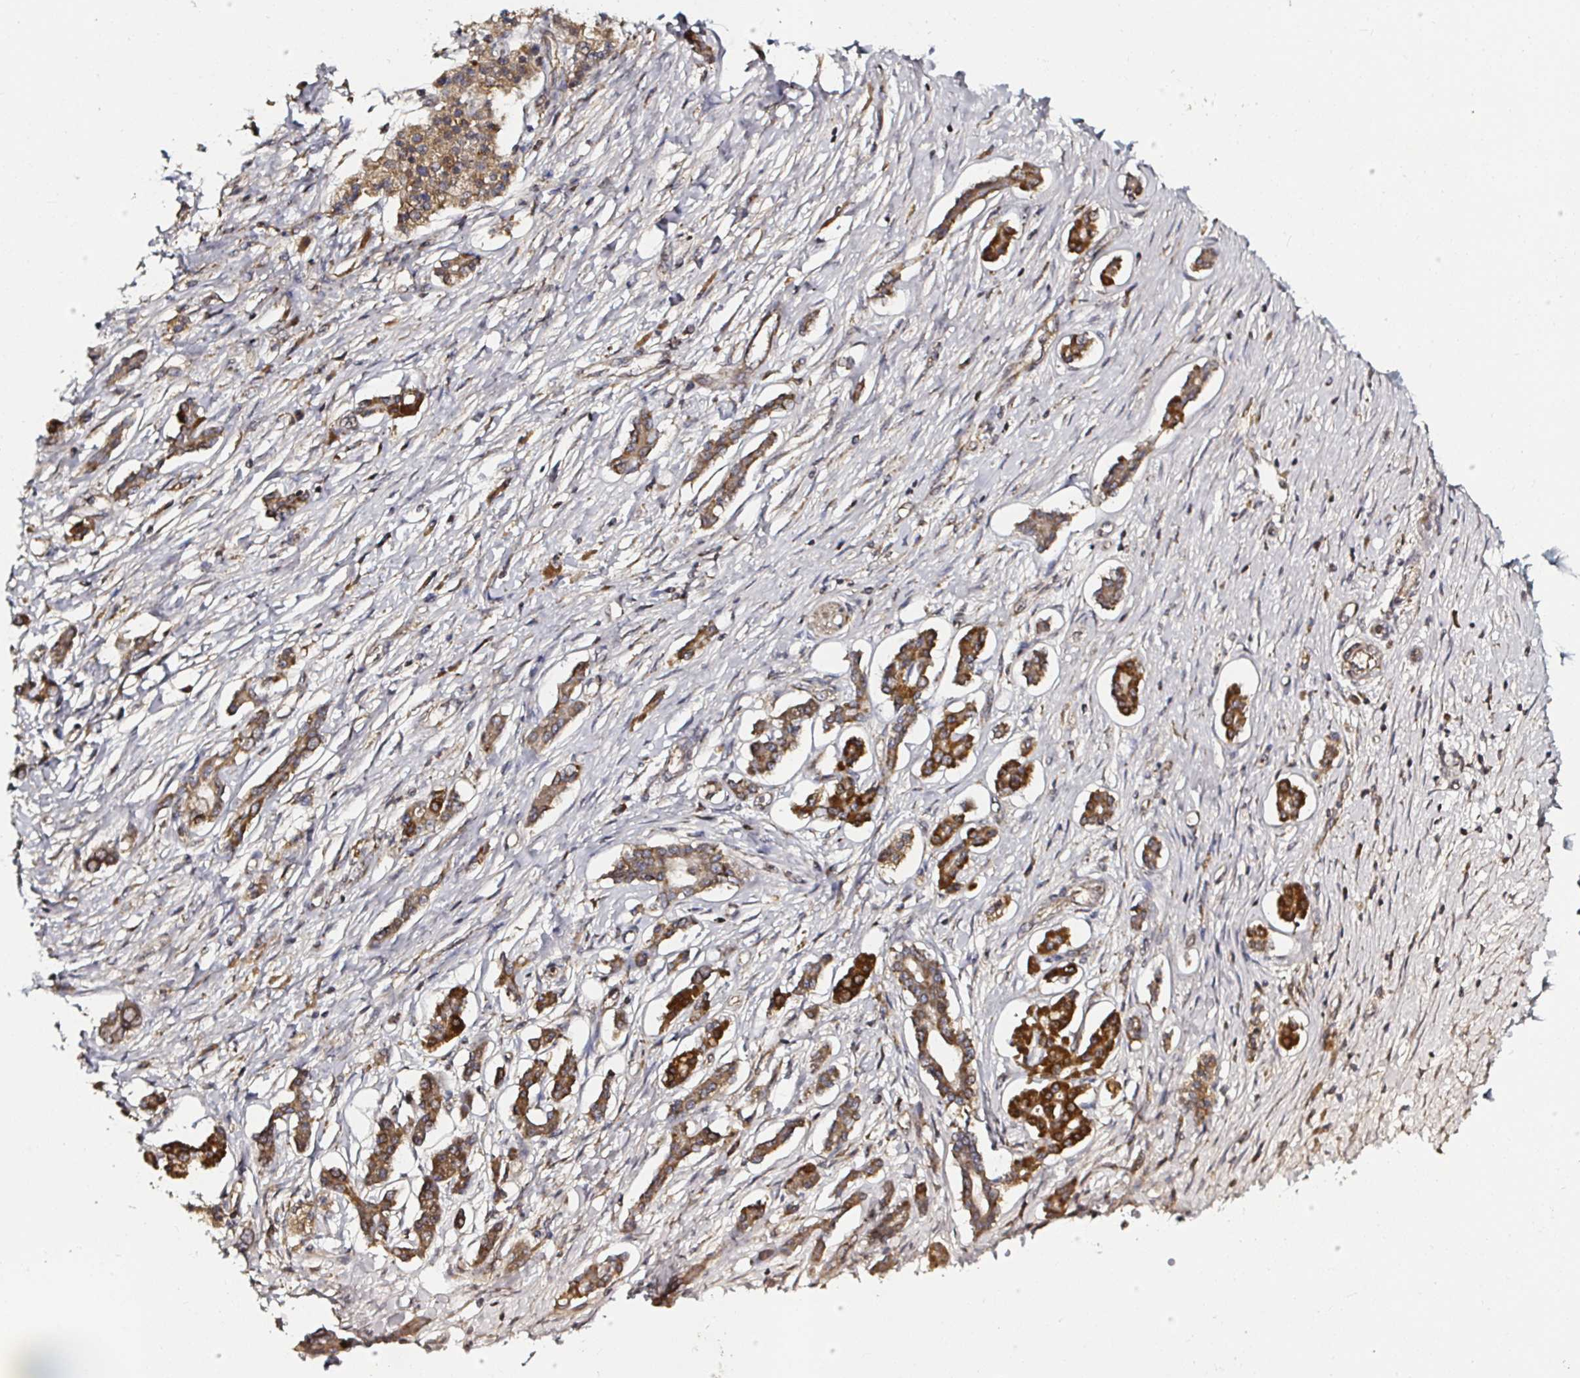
{"staining": {"intensity": "strong", "quantity": ">75%", "location": "cytoplasmic/membranous"}, "tissue": "pancreatic cancer", "cell_type": "Tumor cells", "image_type": "cancer", "snomed": [{"axis": "morphology", "description": "Adenocarcinoma, NOS"}, {"axis": "topography", "description": "Pancreas"}], "caption": "IHC (DAB (3,3'-diaminobenzidine)) staining of pancreatic cancer (adenocarcinoma) demonstrates strong cytoplasmic/membranous protein expression in approximately >75% of tumor cells.", "gene": "ATAD3B", "patient": {"sex": "male", "age": 68}}